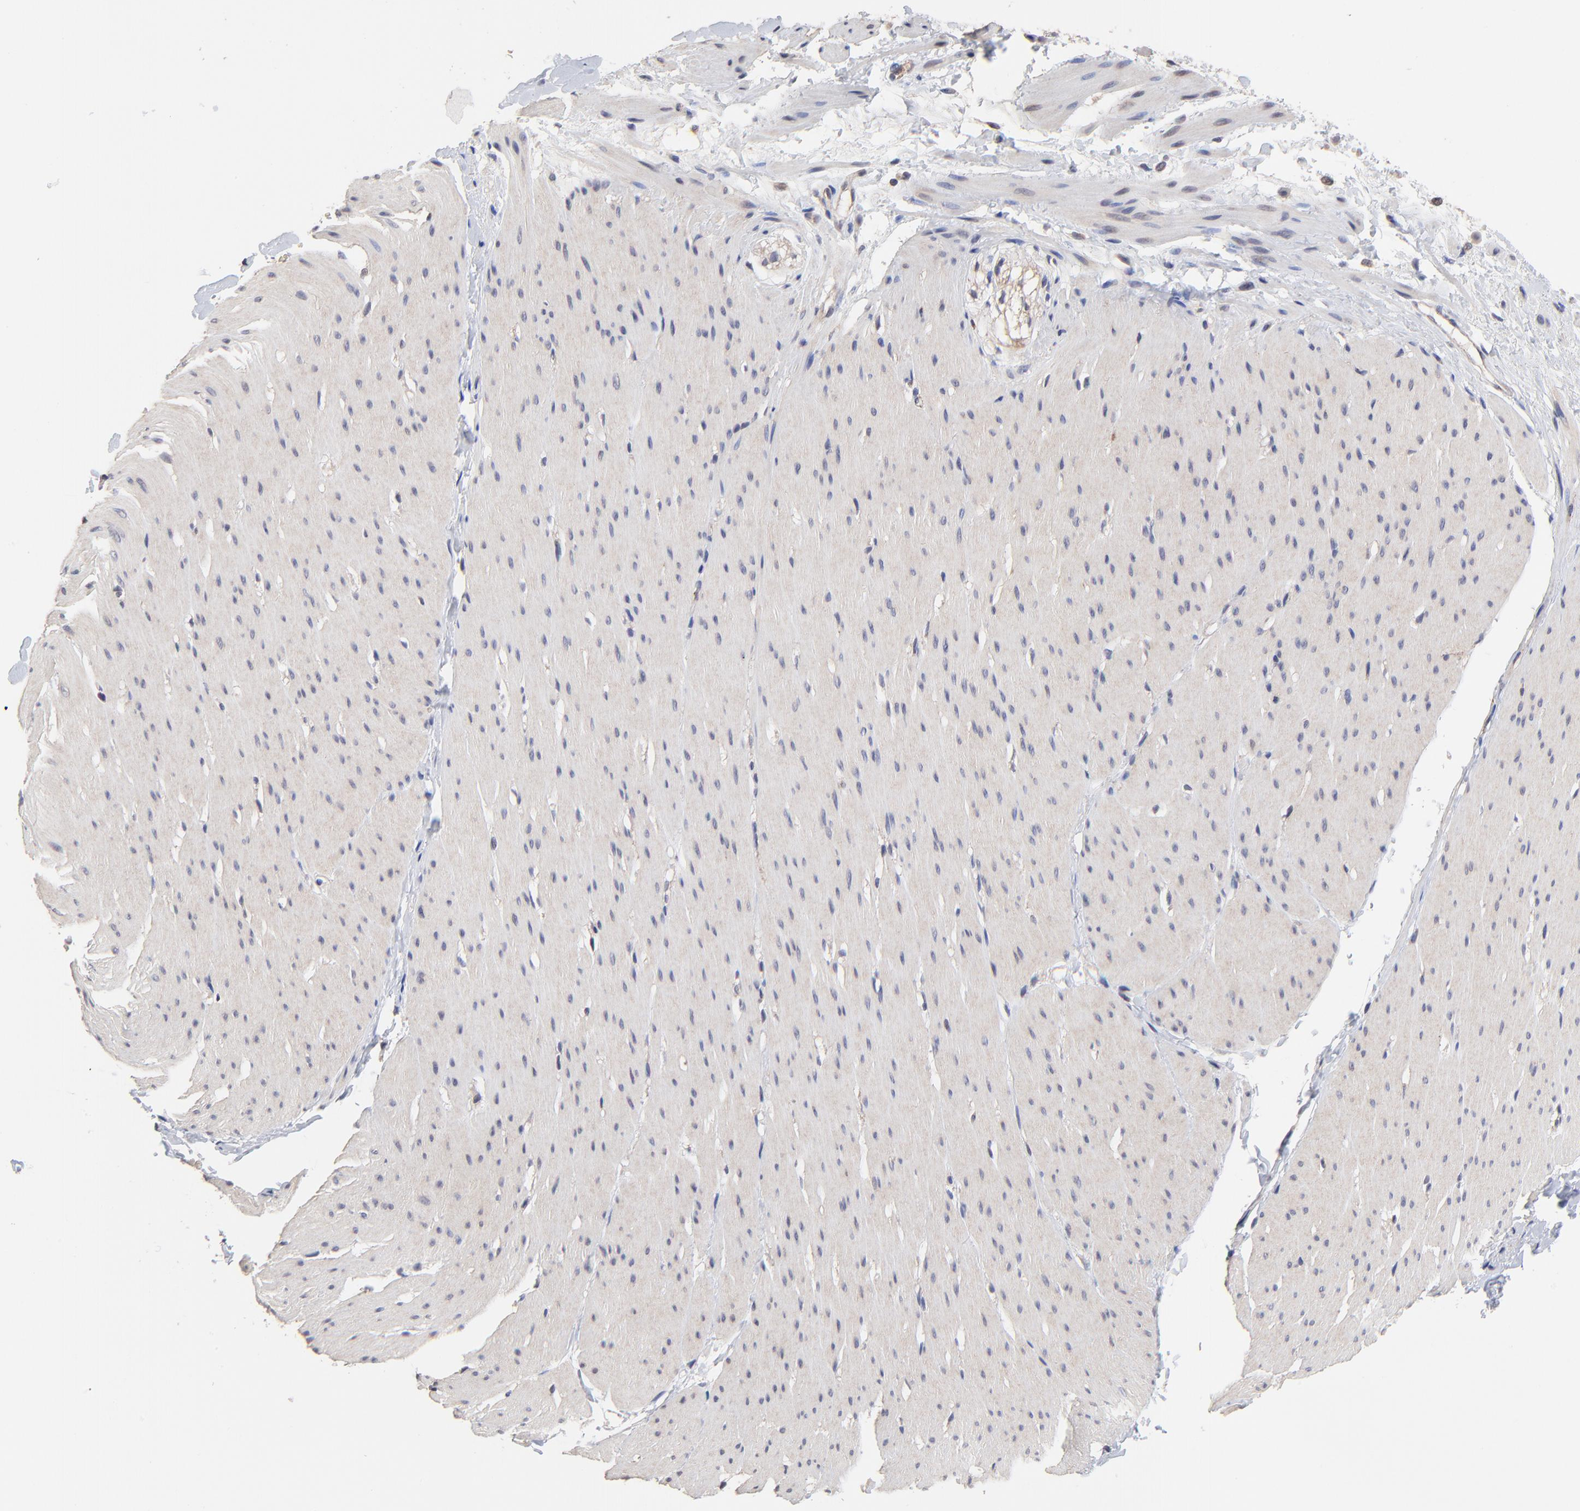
{"staining": {"intensity": "negative", "quantity": "none", "location": "none"}, "tissue": "smooth muscle", "cell_type": "Smooth muscle cells", "image_type": "normal", "snomed": [{"axis": "morphology", "description": "Normal tissue, NOS"}, {"axis": "topography", "description": "Smooth muscle"}, {"axis": "topography", "description": "Colon"}], "caption": "Smooth muscle stained for a protein using IHC reveals no staining smooth muscle cells.", "gene": "PDE4B", "patient": {"sex": "male", "age": 67}}